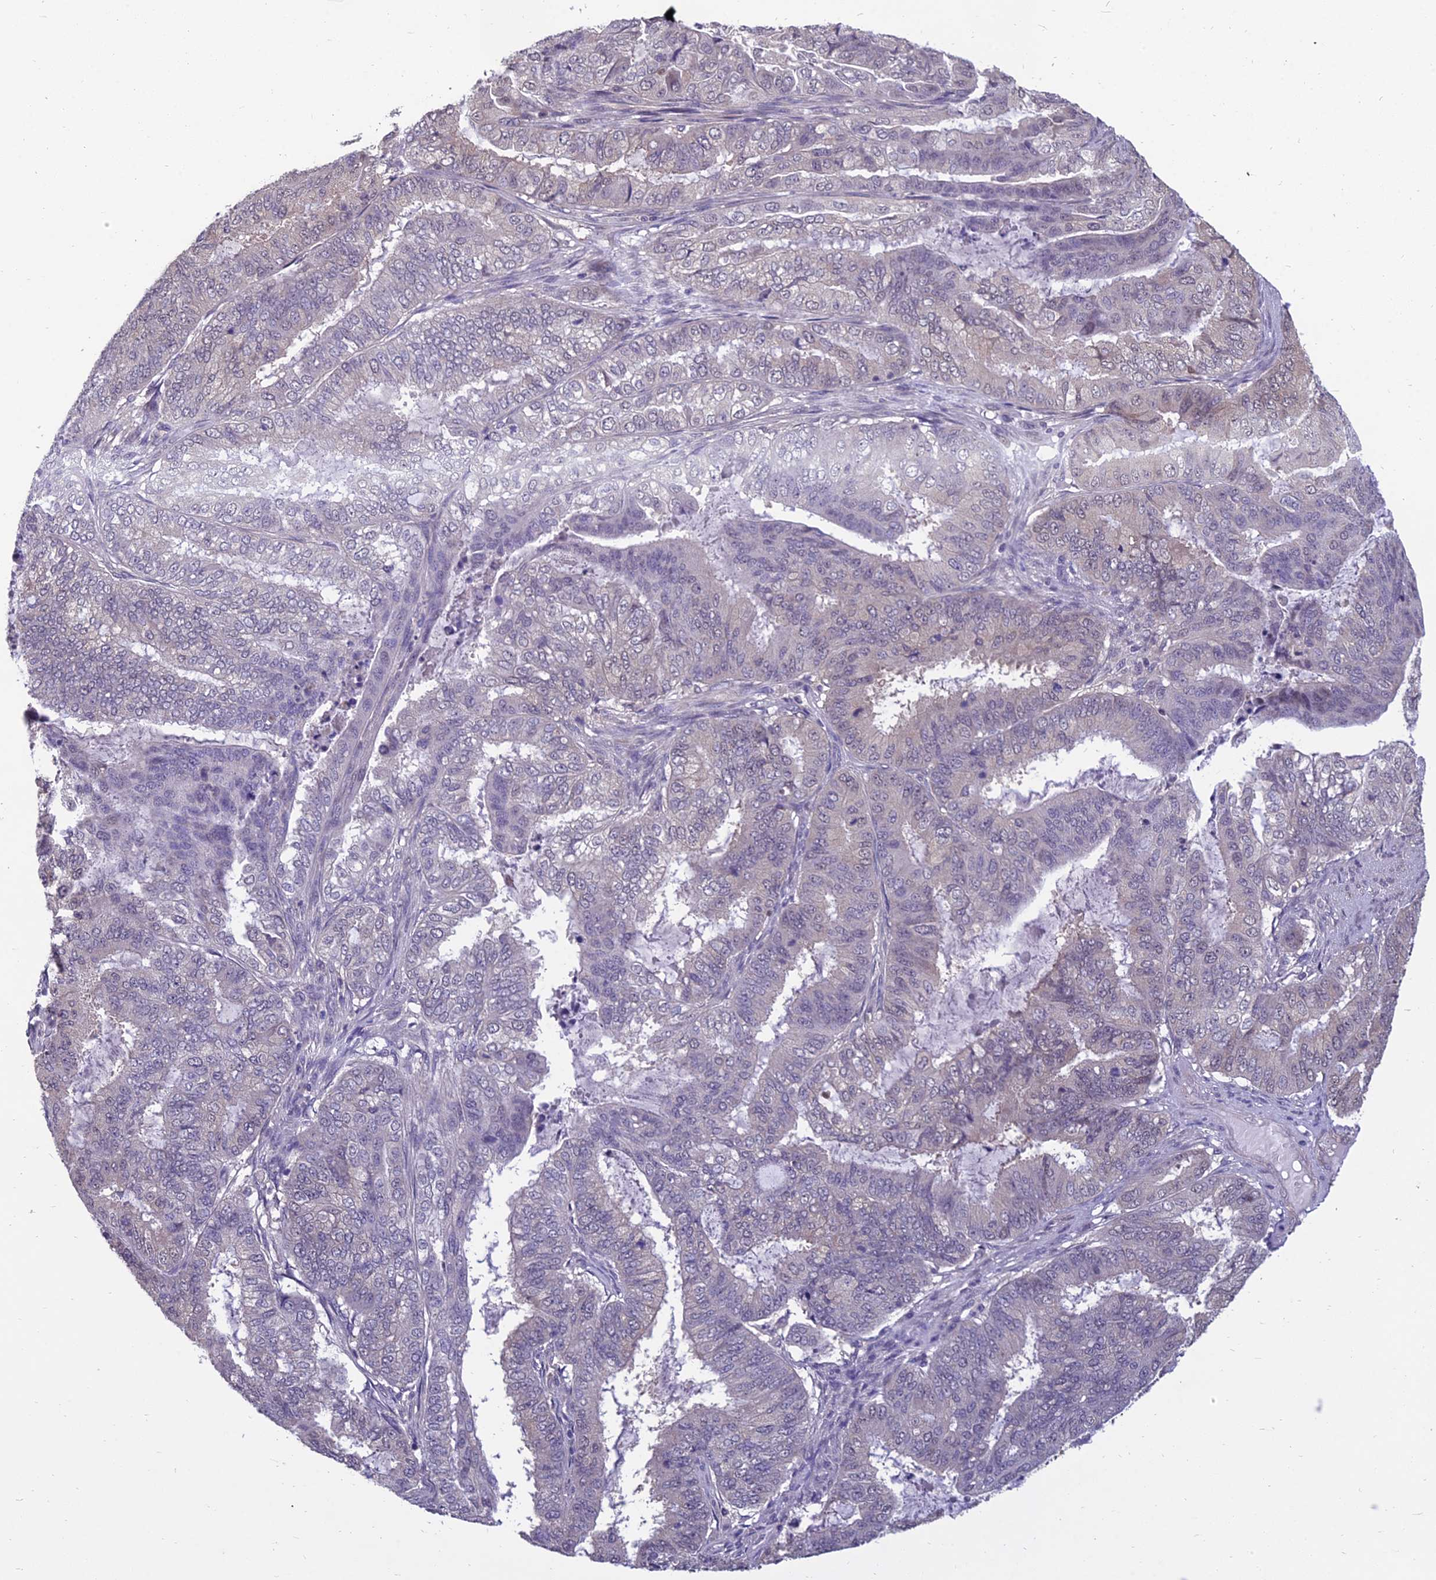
{"staining": {"intensity": "negative", "quantity": "none", "location": "none"}, "tissue": "endometrial cancer", "cell_type": "Tumor cells", "image_type": "cancer", "snomed": [{"axis": "morphology", "description": "Adenocarcinoma, NOS"}, {"axis": "topography", "description": "Endometrium"}], "caption": "High power microscopy image of an immunohistochemistry micrograph of endometrial cancer, revealing no significant staining in tumor cells.", "gene": "GRWD1", "patient": {"sex": "female", "age": 51}}